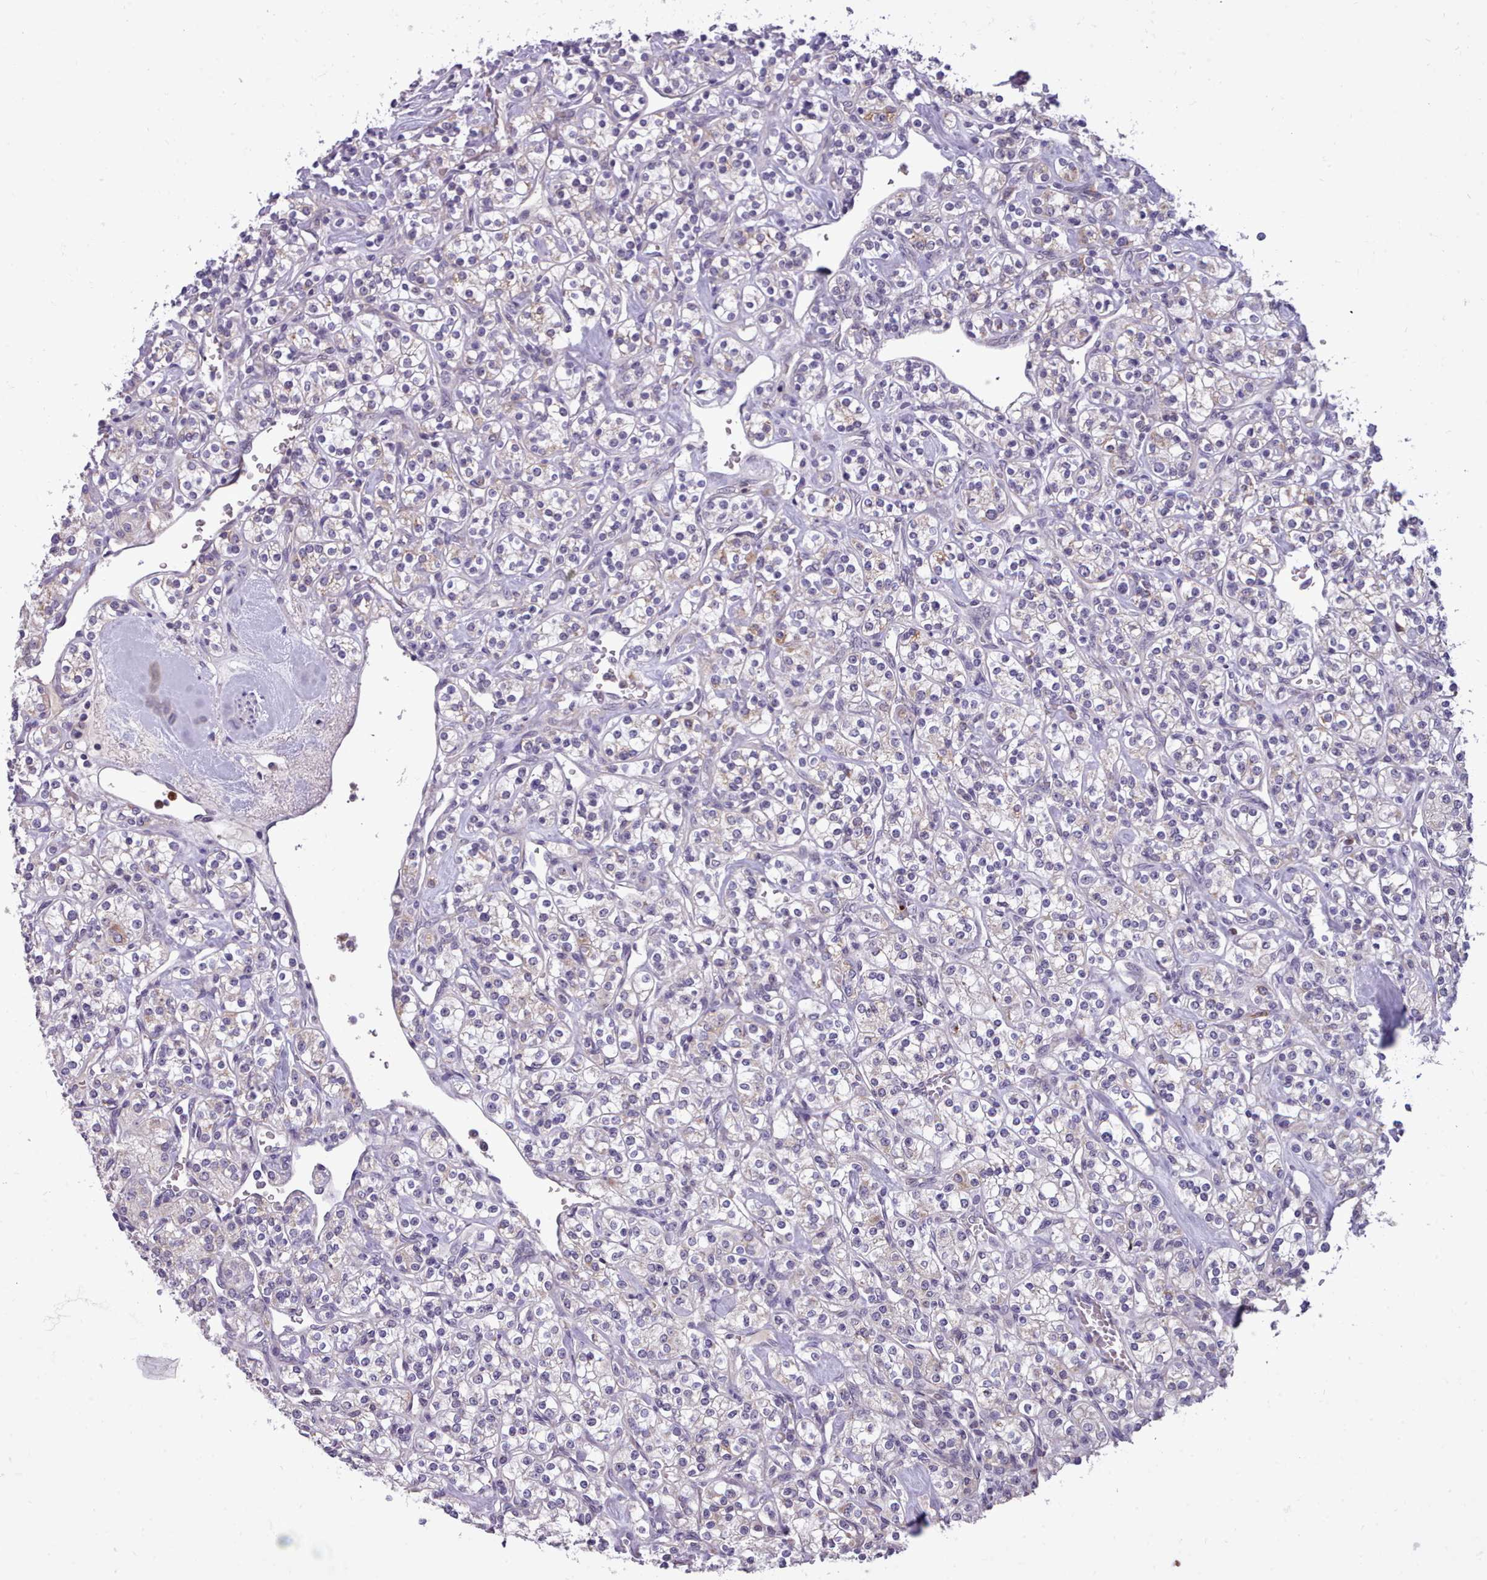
{"staining": {"intensity": "negative", "quantity": "none", "location": "none"}, "tissue": "renal cancer", "cell_type": "Tumor cells", "image_type": "cancer", "snomed": [{"axis": "morphology", "description": "Adenocarcinoma, NOS"}, {"axis": "topography", "description": "Kidney"}], "caption": "High power microscopy photomicrograph of an IHC histopathology image of renal cancer (adenocarcinoma), revealing no significant staining in tumor cells.", "gene": "KCTD16", "patient": {"sex": "male", "age": 77}}